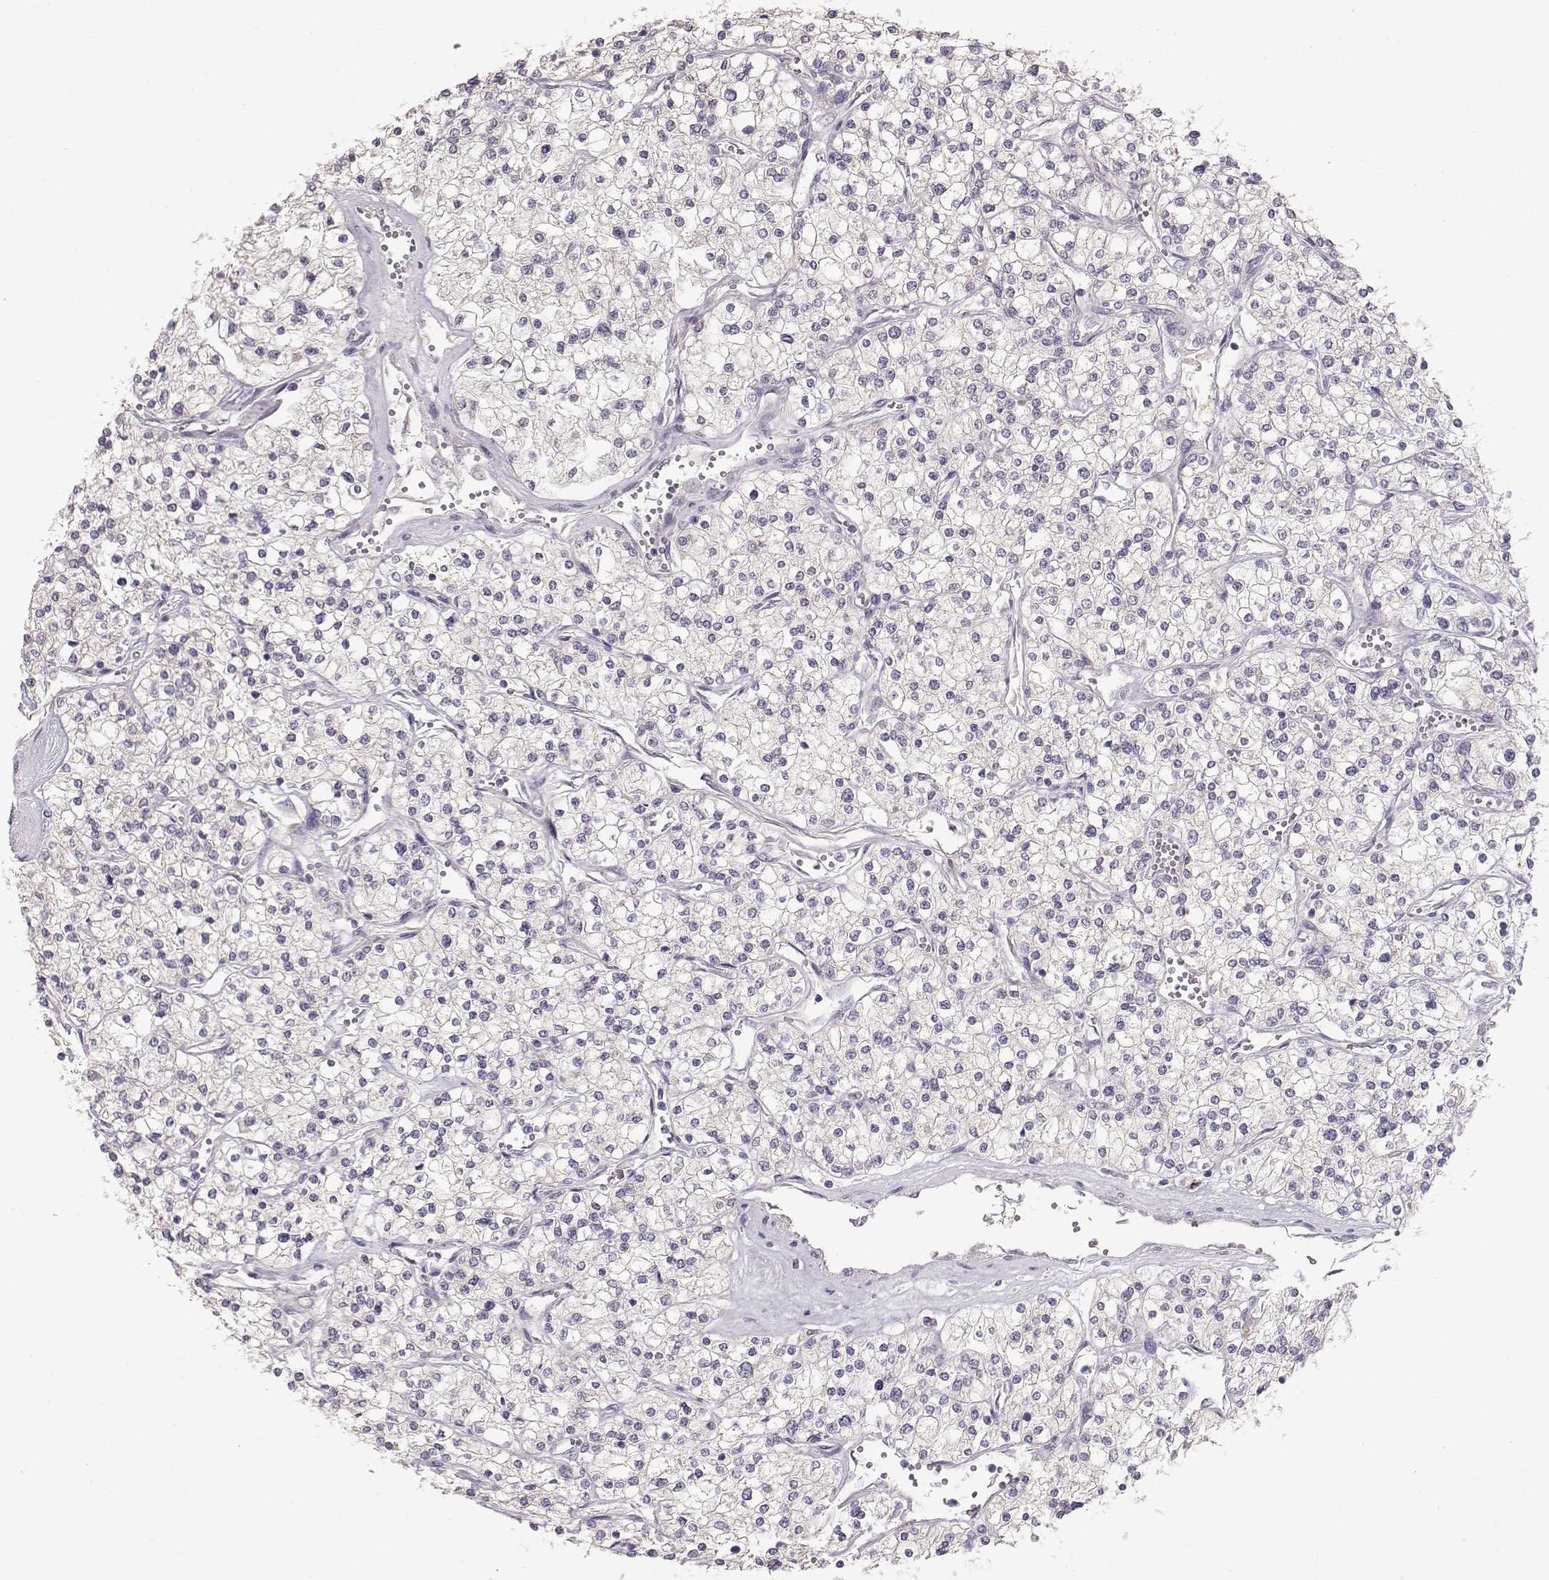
{"staining": {"intensity": "negative", "quantity": "none", "location": "none"}, "tissue": "renal cancer", "cell_type": "Tumor cells", "image_type": "cancer", "snomed": [{"axis": "morphology", "description": "Adenocarcinoma, NOS"}, {"axis": "topography", "description": "Kidney"}], "caption": "This is an immunohistochemistry photomicrograph of renal adenocarcinoma. There is no expression in tumor cells.", "gene": "ARHGAP8", "patient": {"sex": "male", "age": 80}}